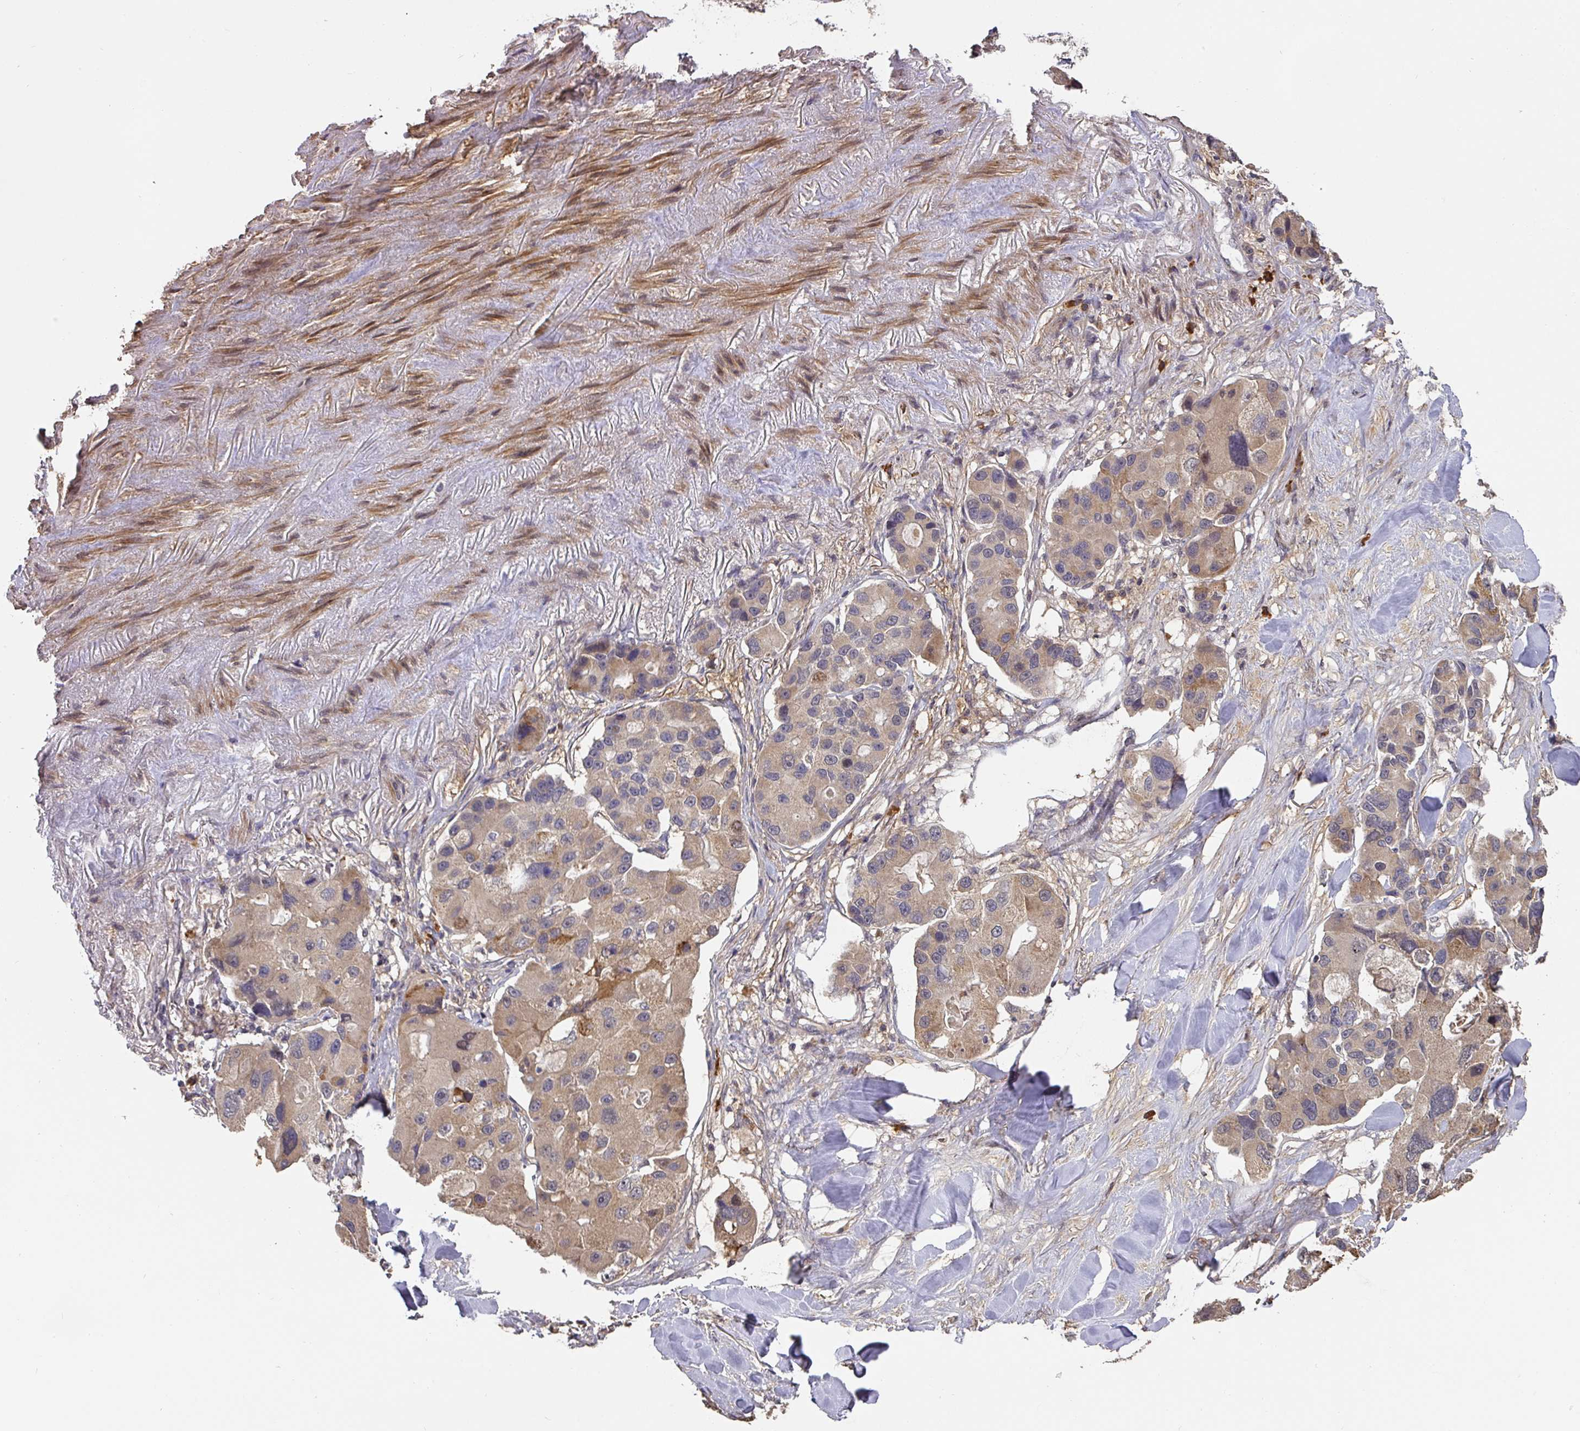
{"staining": {"intensity": "weak", "quantity": ">75%", "location": "cytoplasmic/membranous"}, "tissue": "lung cancer", "cell_type": "Tumor cells", "image_type": "cancer", "snomed": [{"axis": "morphology", "description": "Adenocarcinoma, NOS"}, {"axis": "topography", "description": "Lung"}], "caption": "Approximately >75% of tumor cells in lung adenocarcinoma reveal weak cytoplasmic/membranous protein expression as visualized by brown immunohistochemical staining.", "gene": "ACVR2B", "patient": {"sex": "female", "age": 54}}